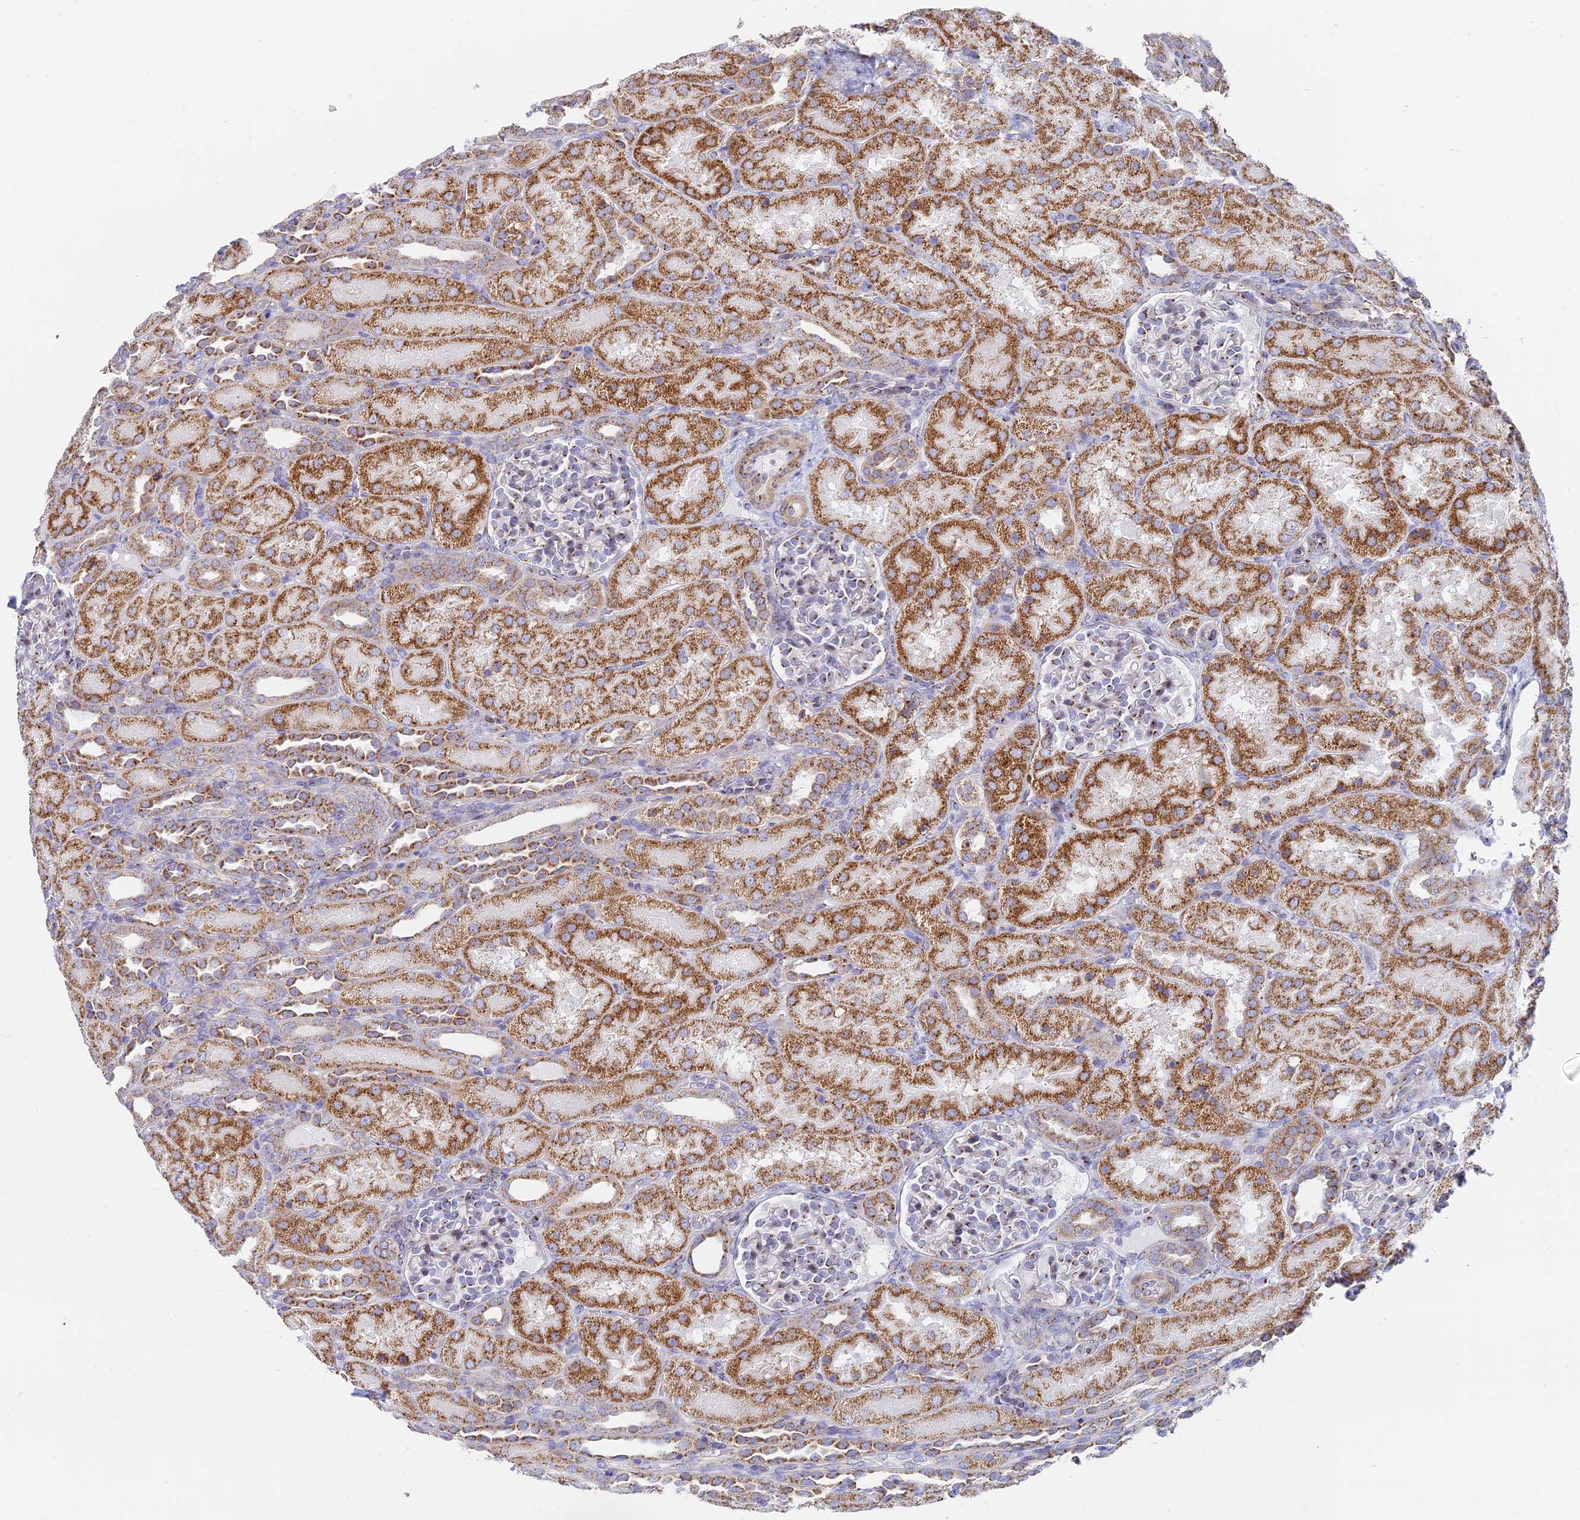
{"staining": {"intensity": "moderate", "quantity": "25%-75%", "location": "cytoplasmic/membranous"}, "tissue": "kidney", "cell_type": "Cells in glomeruli", "image_type": "normal", "snomed": [{"axis": "morphology", "description": "Normal tissue, NOS"}, {"axis": "topography", "description": "Kidney"}], "caption": "Immunohistochemical staining of unremarkable human kidney reveals 25%-75% levels of moderate cytoplasmic/membranous protein positivity in about 25%-75% of cells in glomeruli.", "gene": "ENSG00000267561", "patient": {"sex": "male", "age": 1}}